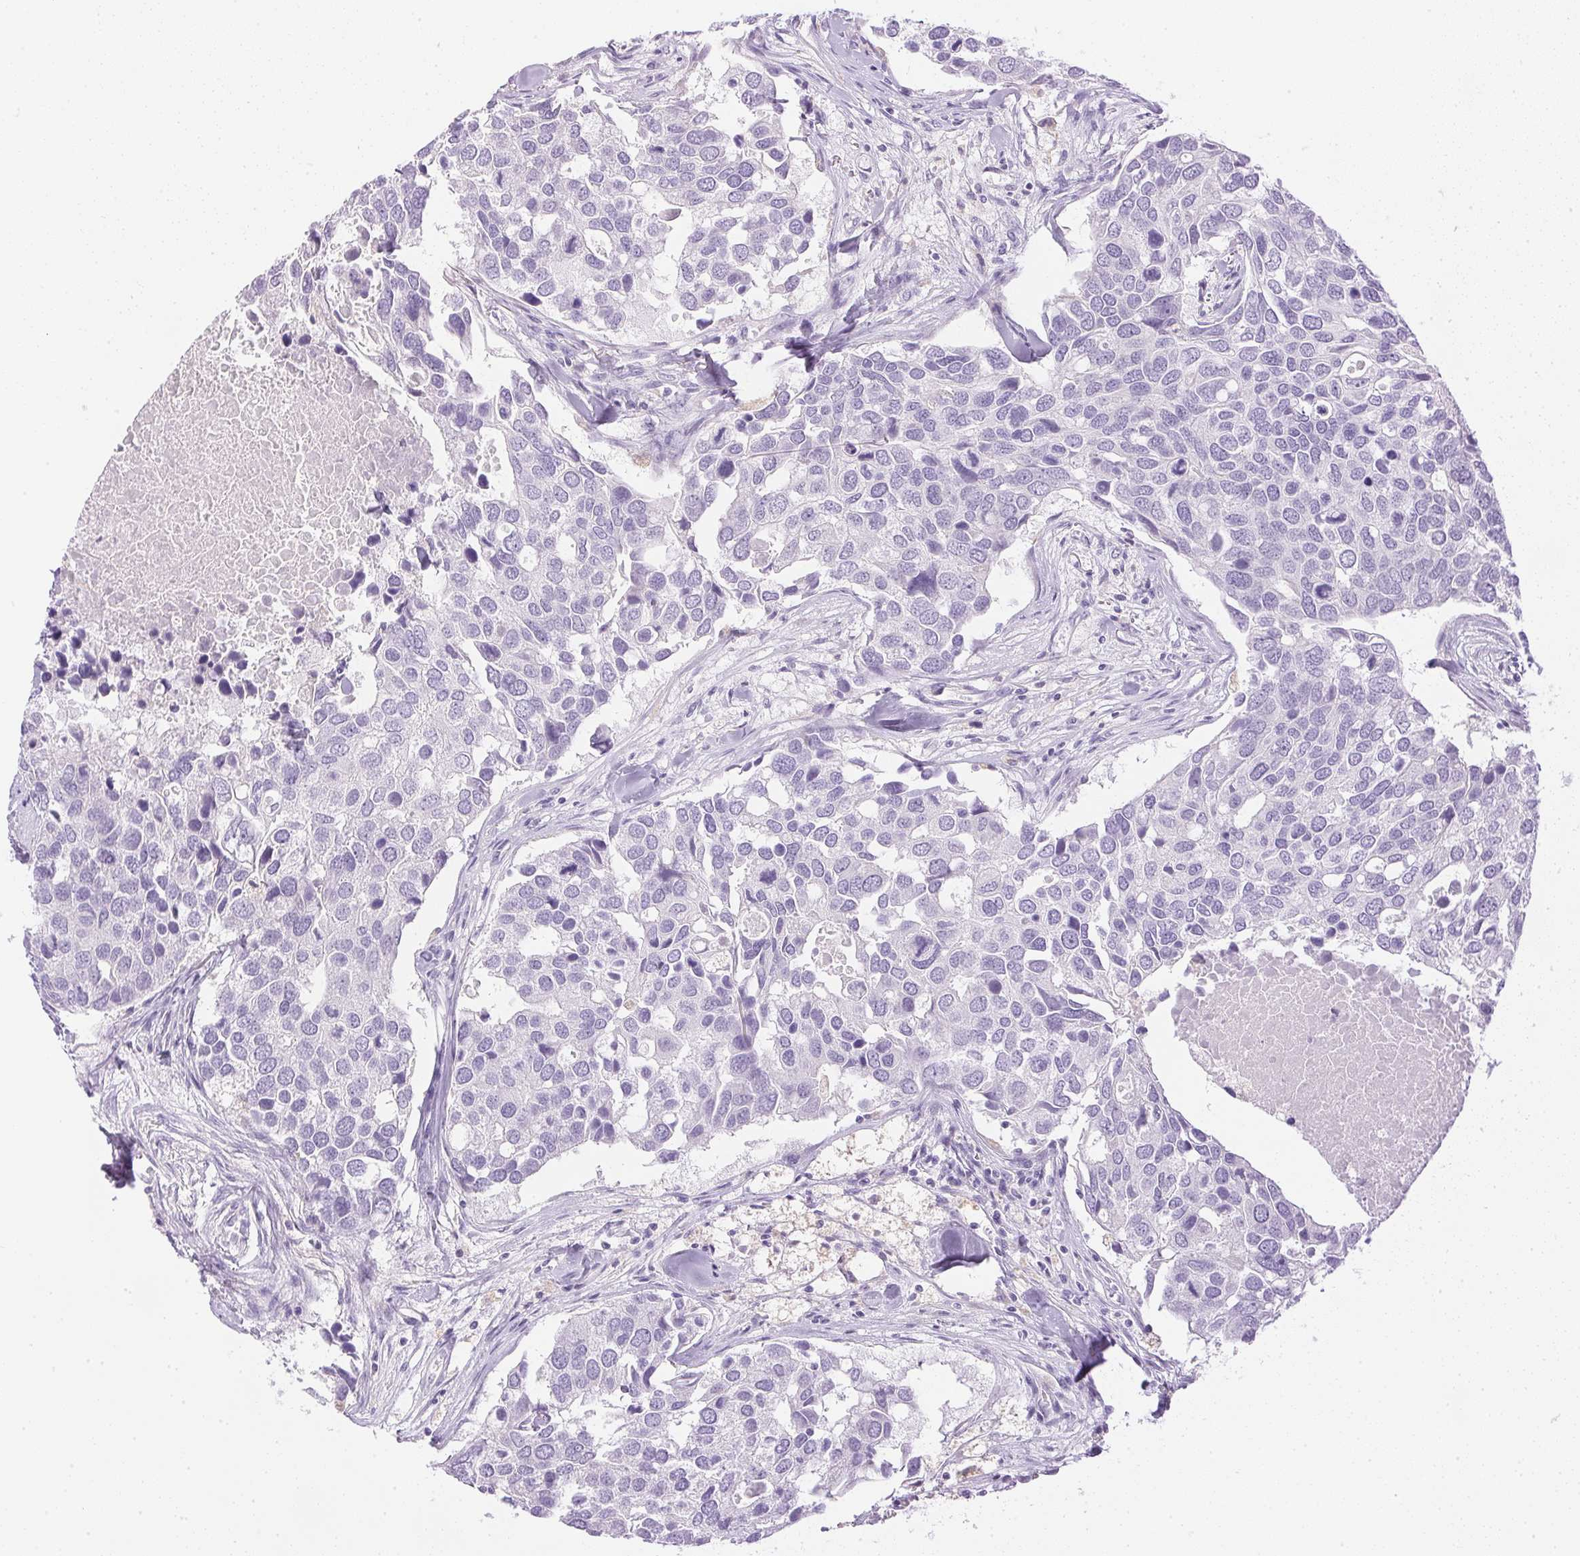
{"staining": {"intensity": "negative", "quantity": "none", "location": "none"}, "tissue": "breast cancer", "cell_type": "Tumor cells", "image_type": "cancer", "snomed": [{"axis": "morphology", "description": "Duct carcinoma"}, {"axis": "topography", "description": "Breast"}], "caption": "Immunohistochemistry (IHC) micrograph of neoplastic tissue: breast infiltrating ductal carcinoma stained with DAB (3,3'-diaminobenzidine) displays no significant protein expression in tumor cells.", "gene": "ATP6V1G3", "patient": {"sex": "female", "age": 83}}